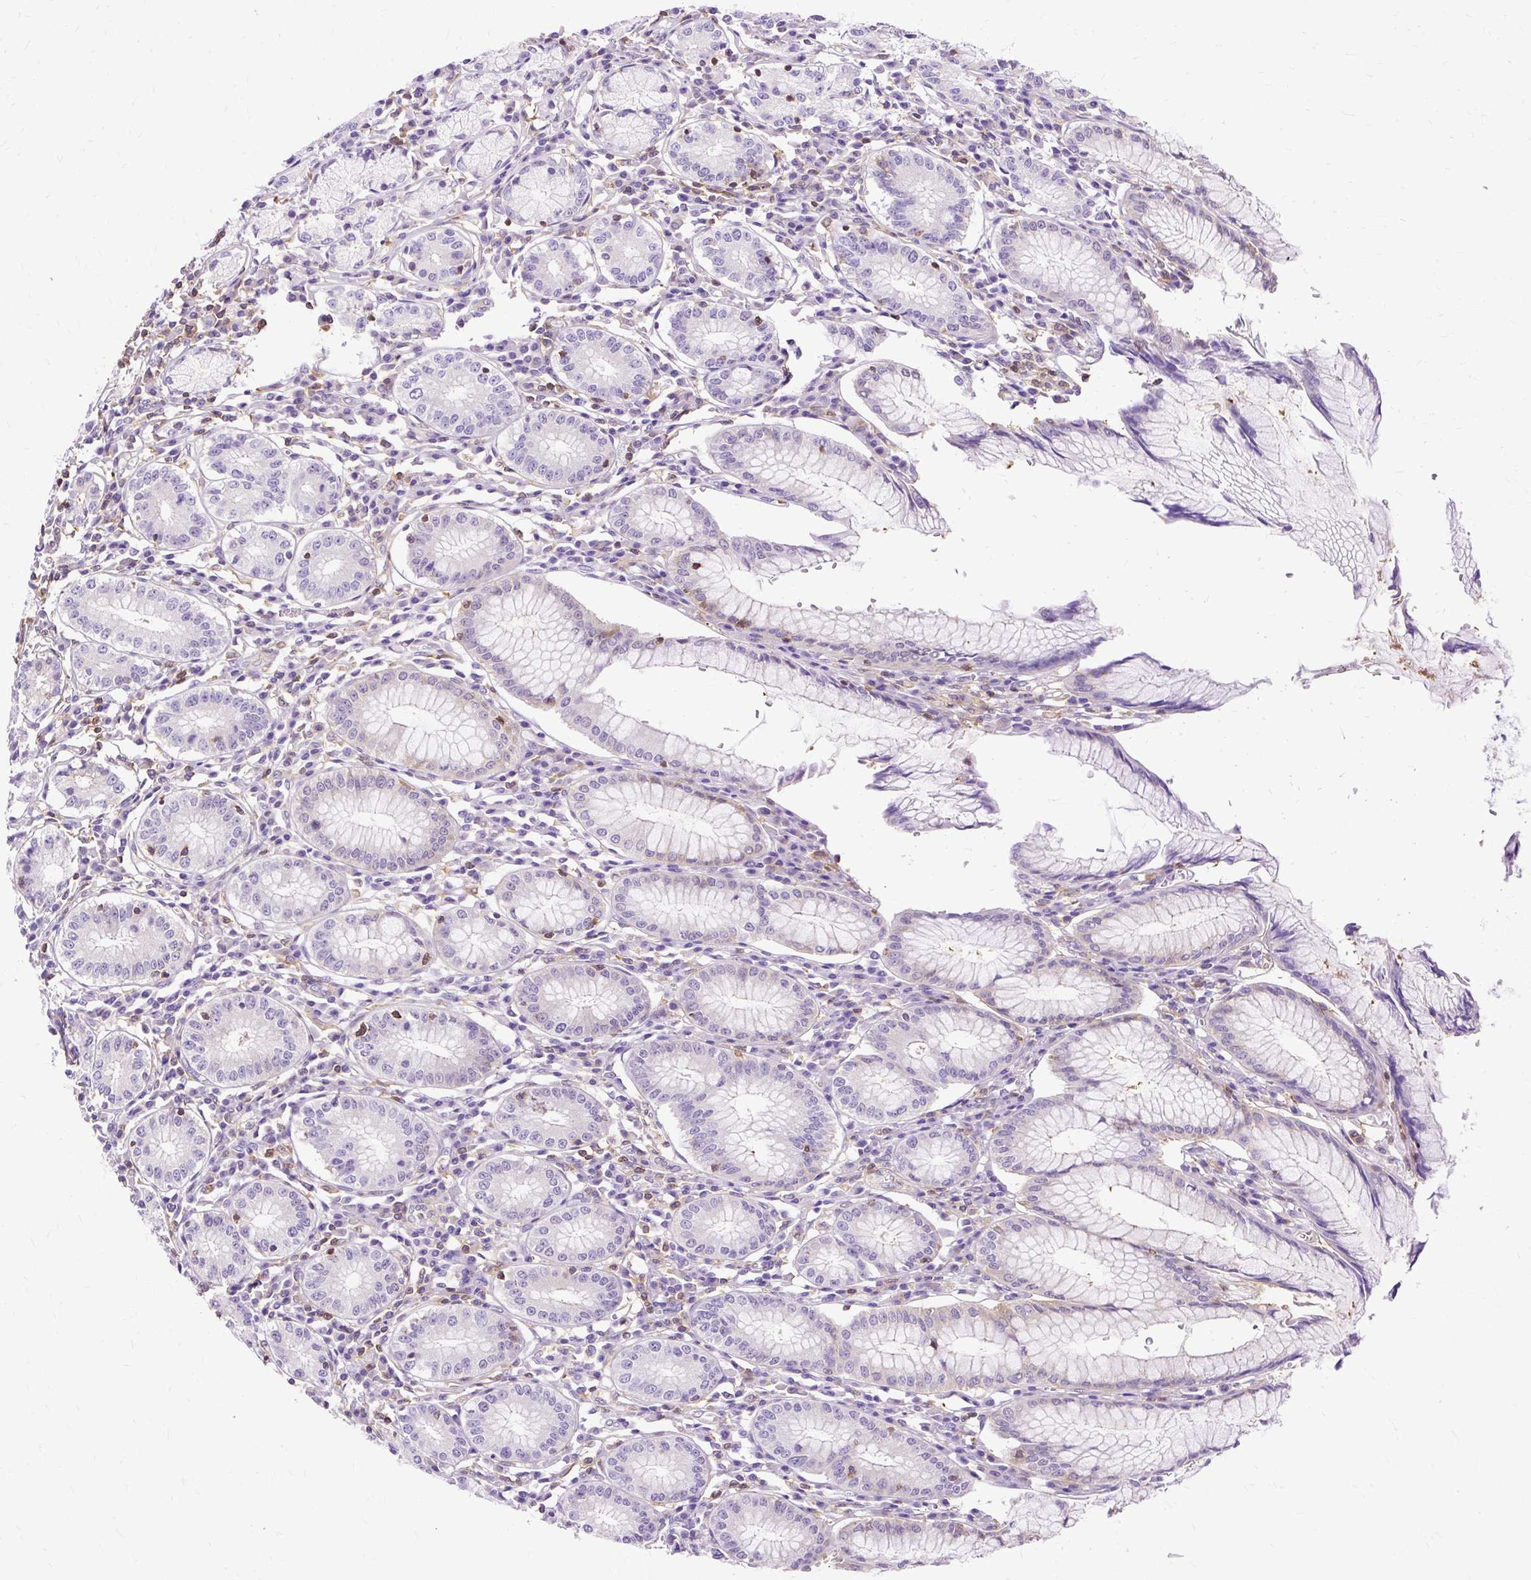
{"staining": {"intensity": "negative", "quantity": "none", "location": "none"}, "tissue": "stomach", "cell_type": "Glandular cells", "image_type": "normal", "snomed": [{"axis": "morphology", "description": "Normal tissue, NOS"}, {"axis": "topography", "description": "Stomach"}], "caption": "Immunohistochemistry image of unremarkable human stomach stained for a protein (brown), which shows no staining in glandular cells.", "gene": "TWF2", "patient": {"sex": "male", "age": 55}}